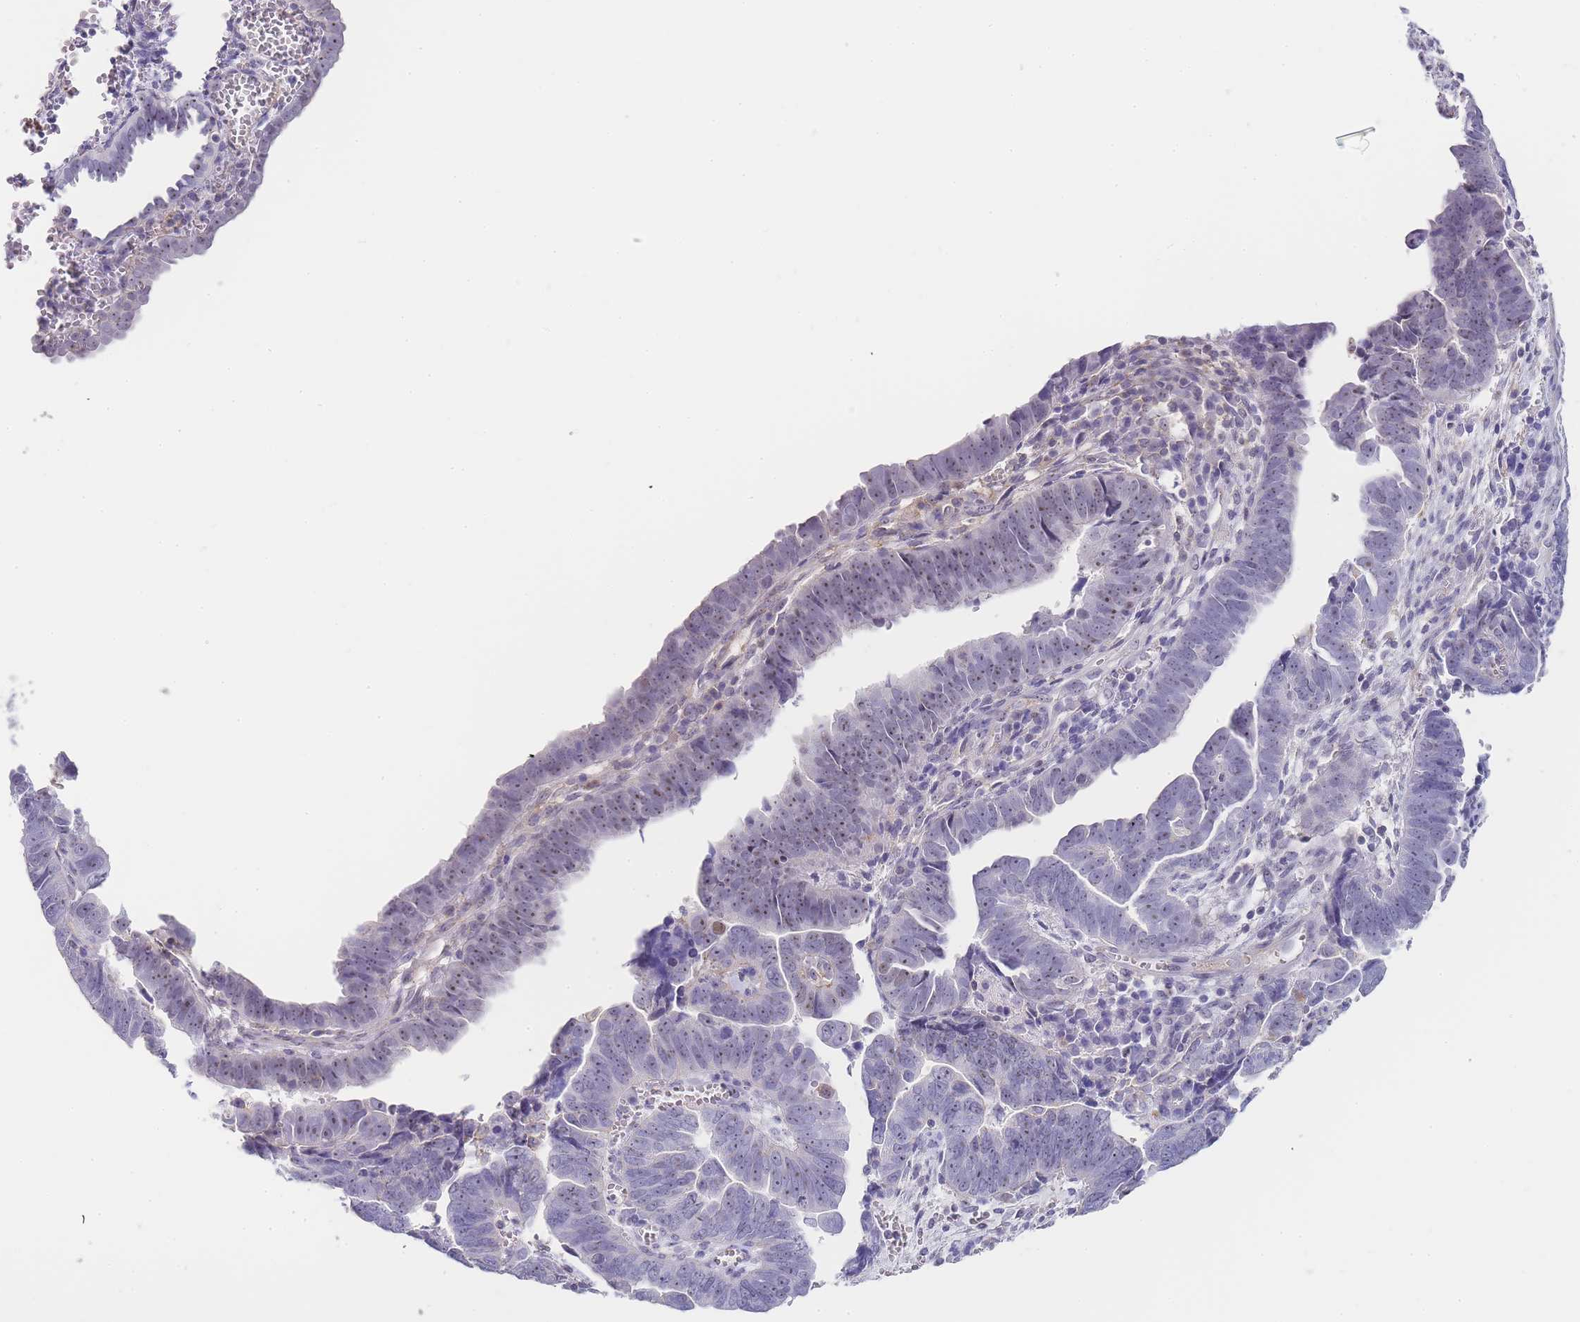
{"staining": {"intensity": "weak", "quantity": ">75%", "location": "nuclear"}, "tissue": "endometrial cancer", "cell_type": "Tumor cells", "image_type": "cancer", "snomed": [{"axis": "morphology", "description": "Adenocarcinoma, NOS"}, {"axis": "topography", "description": "Endometrium"}], "caption": "A brown stain shows weak nuclear expression of a protein in human endometrial cancer tumor cells. The protein of interest is stained brown, and the nuclei are stained in blue (DAB (3,3'-diaminobenzidine) IHC with brightfield microscopy, high magnification).", "gene": "NOP14", "patient": {"sex": "female", "age": 75}}